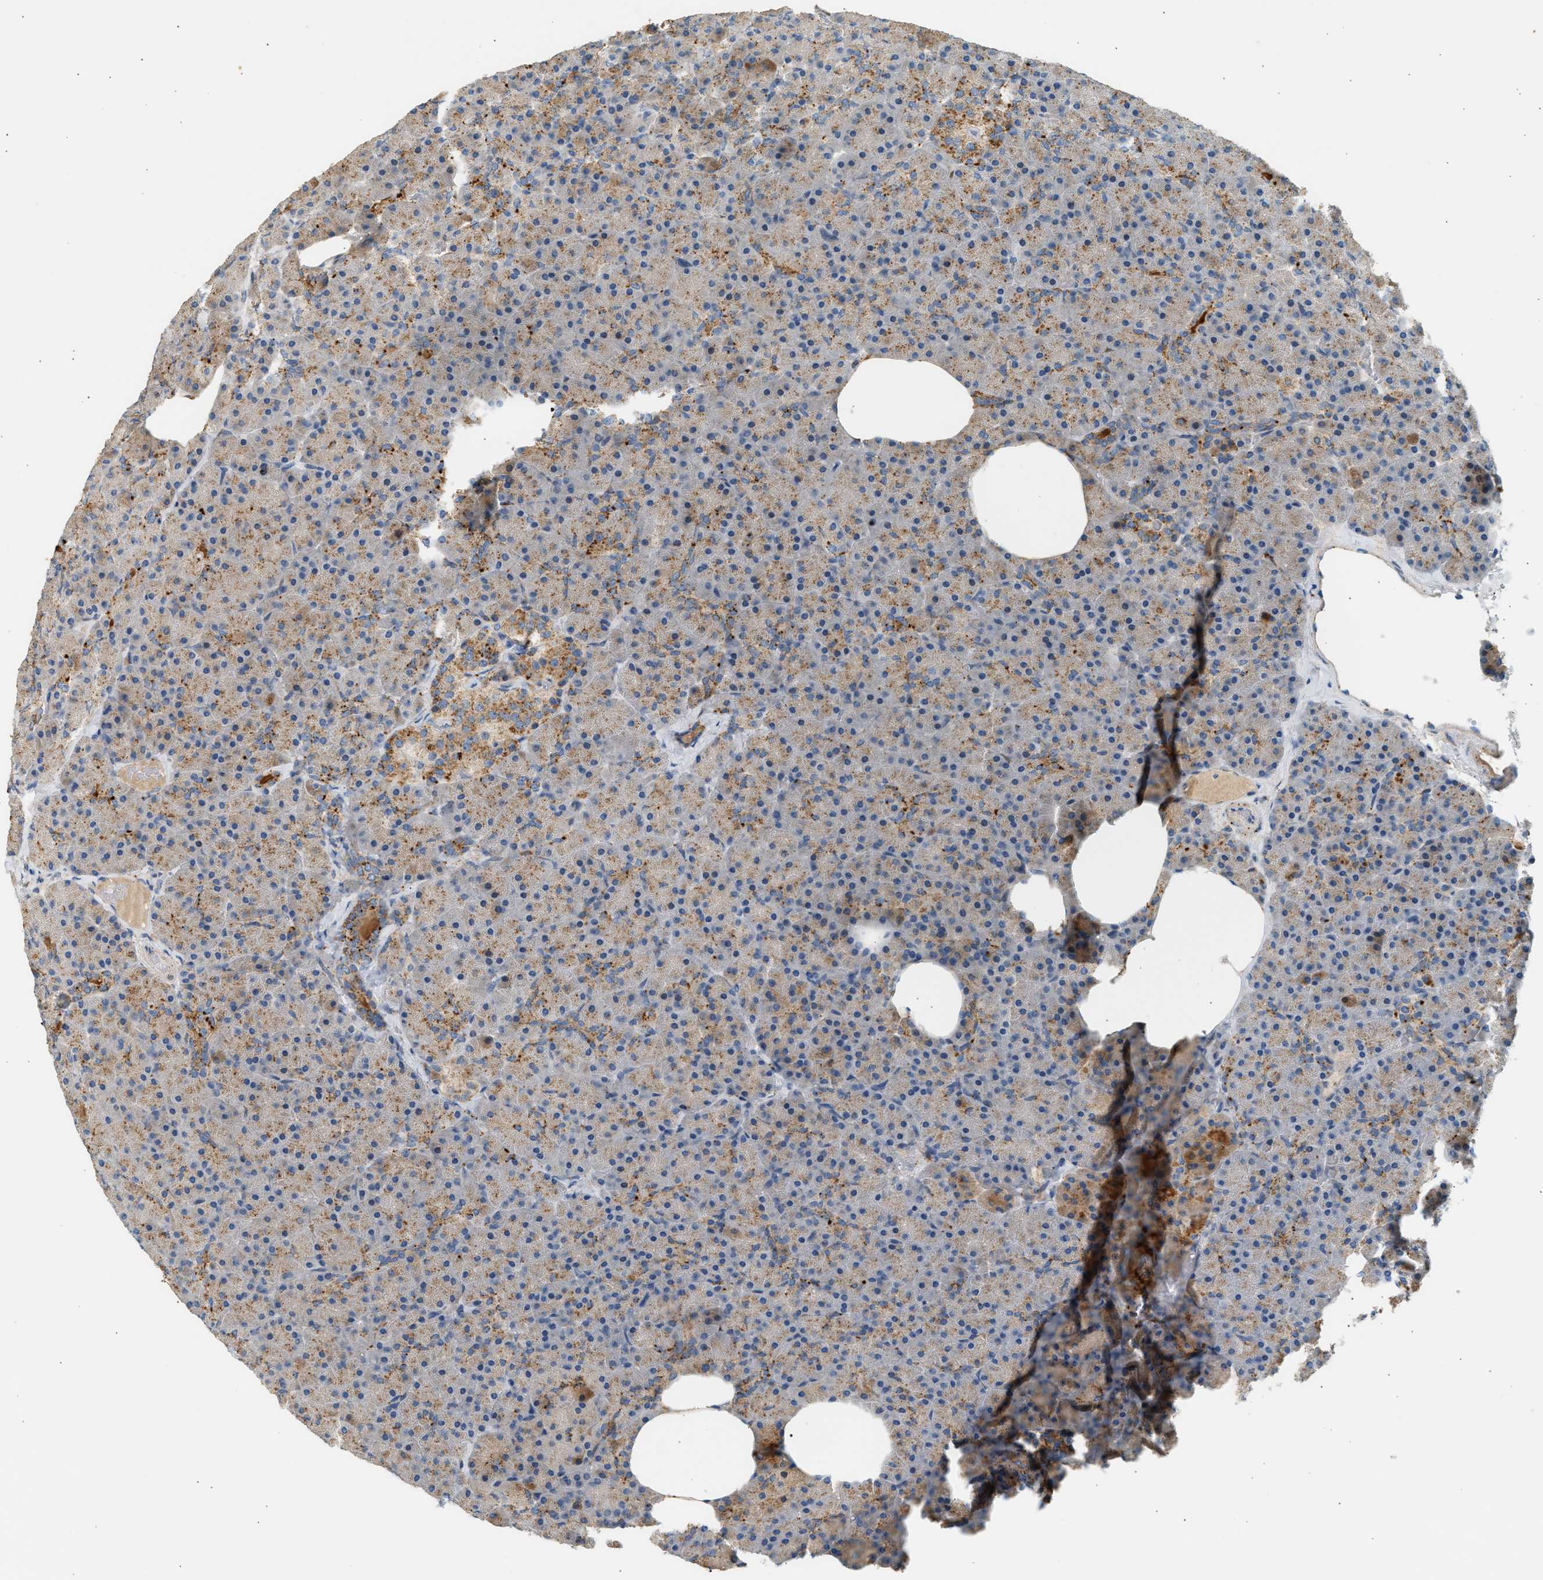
{"staining": {"intensity": "moderate", "quantity": ">75%", "location": "cytoplasmic/membranous"}, "tissue": "pancreas", "cell_type": "Exocrine glandular cells", "image_type": "normal", "snomed": [{"axis": "morphology", "description": "Normal tissue, NOS"}, {"axis": "morphology", "description": "Carcinoid, malignant, NOS"}, {"axis": "topography", "description": "Pancreas"}], "caption": "Exocrine glandular cells display medium levels of moderate cytoplasmic/membranous staining in approximately >75% of cells in benign human pancreas.", "gene": "ENTHD1", "patient": {"sex": "female", "age": 35}}